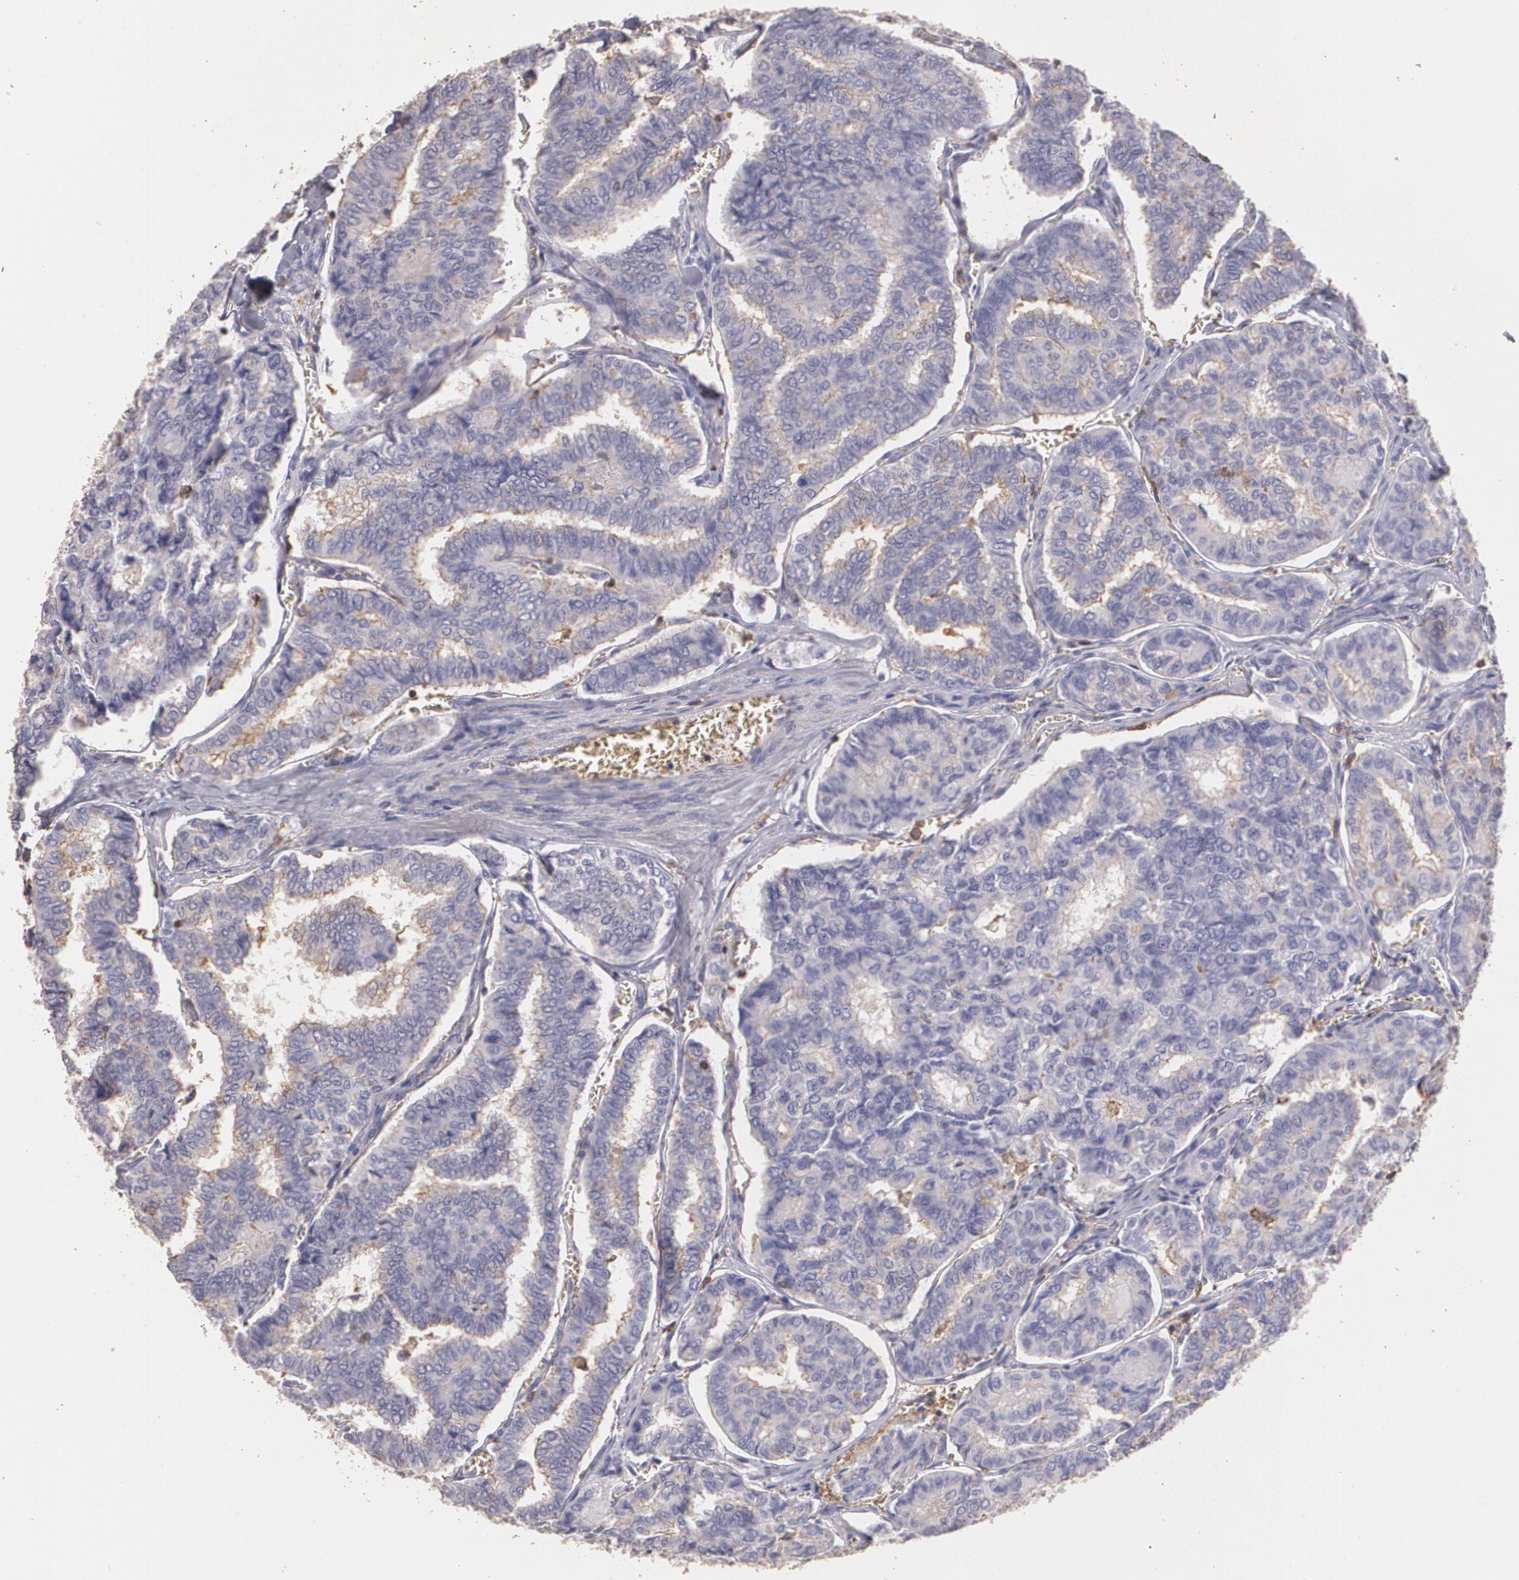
{"staining": {"intensity": "weak", "quantity": "25%-75%", "location": "cytoplasmic/membranous"}, "tissue": "thyroid cancer", "cell_type": "Tumor cells", "image_type": "cancer", "snomed": [{"axis": "morphology", "description": "Papillary adenocarcinoma, NOS"}, {"axis": "topography", "description": "Thyroid gland"}], "caption": "A low amount of weak cytoplasmic/membranous staining is present in about 25%-75% of tumor cells in thyroid cancer tissue.", "gene": "TGFBR1", "patient": {"sex": "female", "age": 35}}